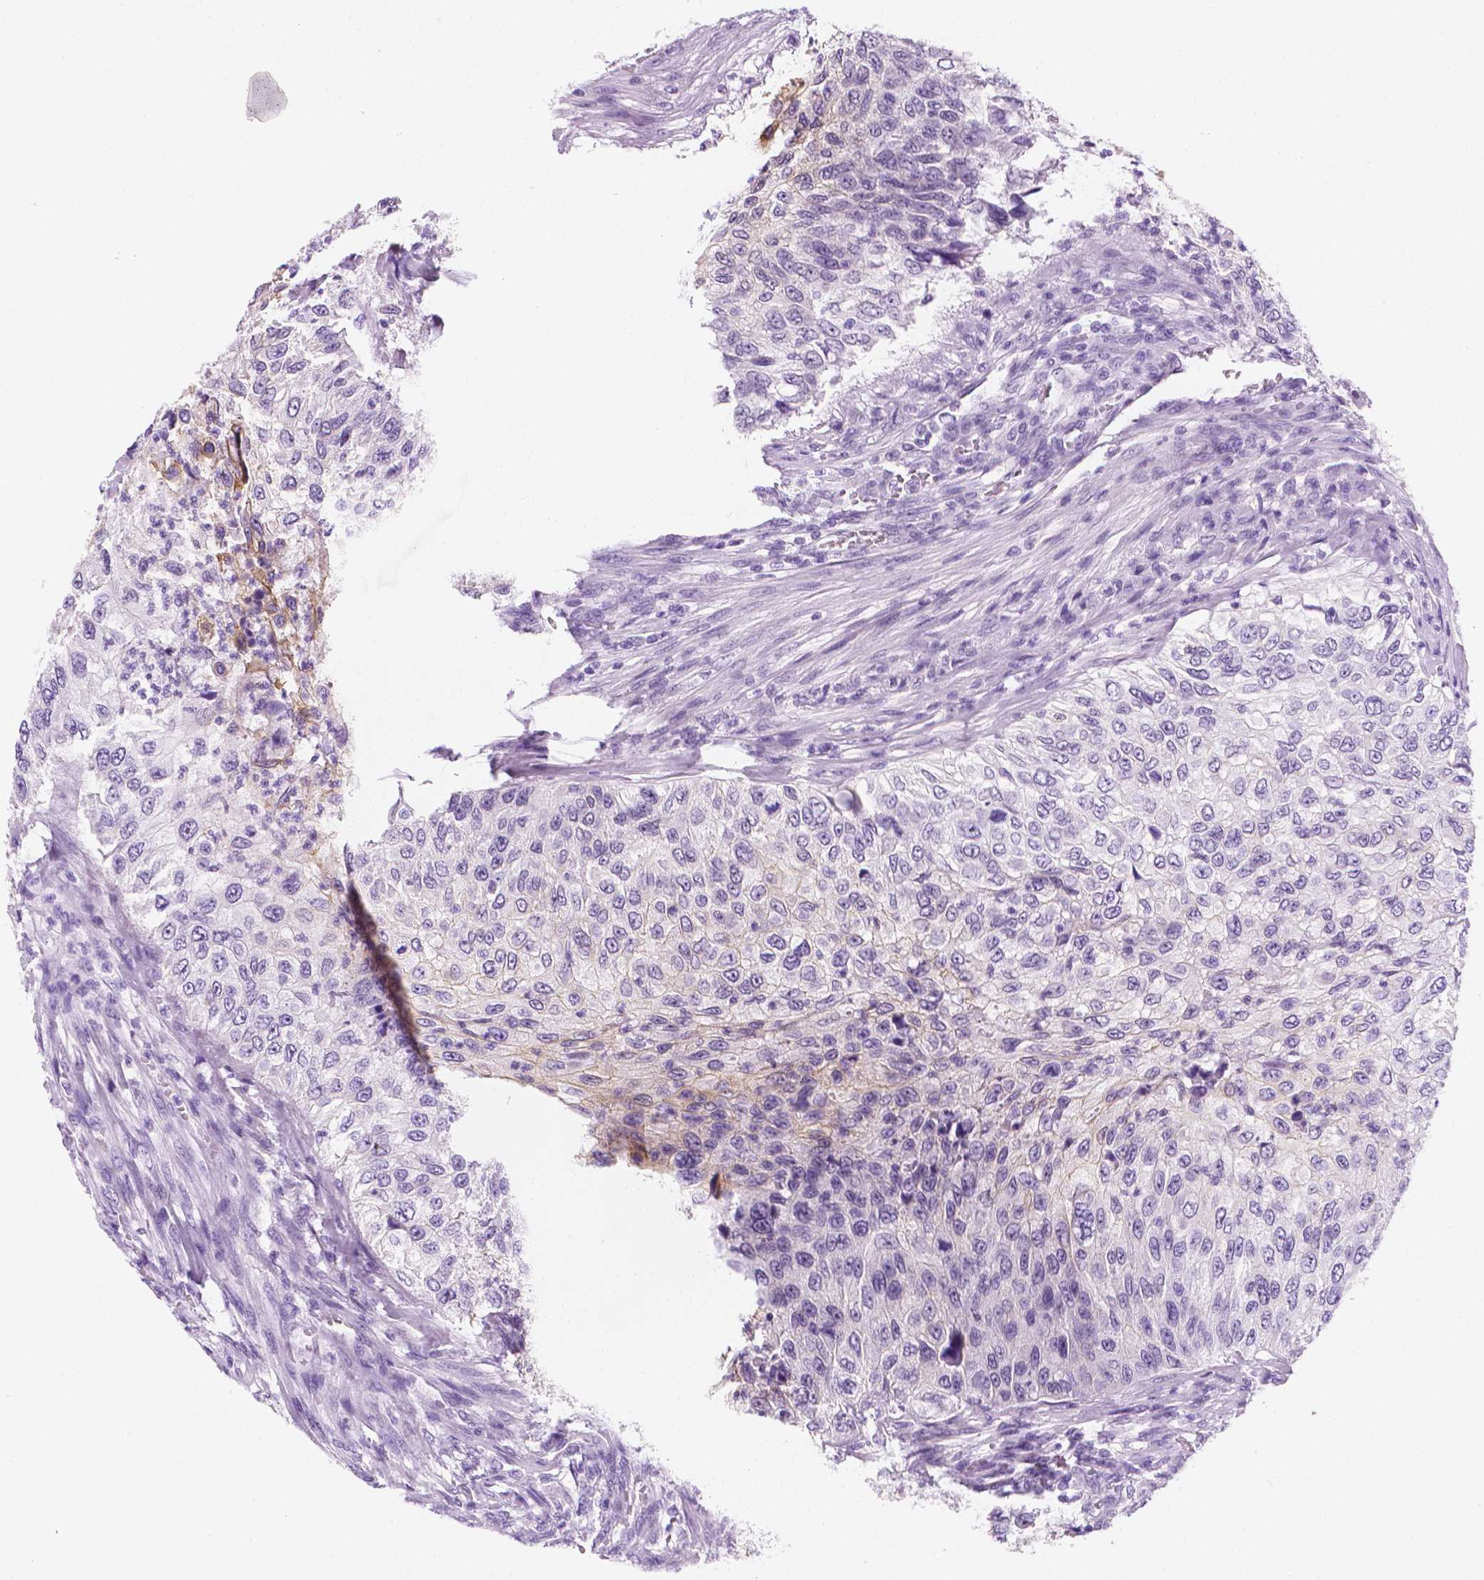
{"staining": {"intensity": "weak", "quantity": "<25%", "location": "cytoplasmic/membranous"}, "tissue": "urothelial cancer", "cell_type": "Tumor cells", "image_type": "cancer", "snomed": [{"axis": "morphology", "description": "Urothelial carcinoma, High grade"}, {"axis": "topography", "description": "Urinary bladder"}], "caption": "This is an immunohistochemistry (IHC) micrograph of urothelial cancer. There is no expression in tumor cells.", "gene": "PPL", "patient": {"sex": "female", "age": 60}}